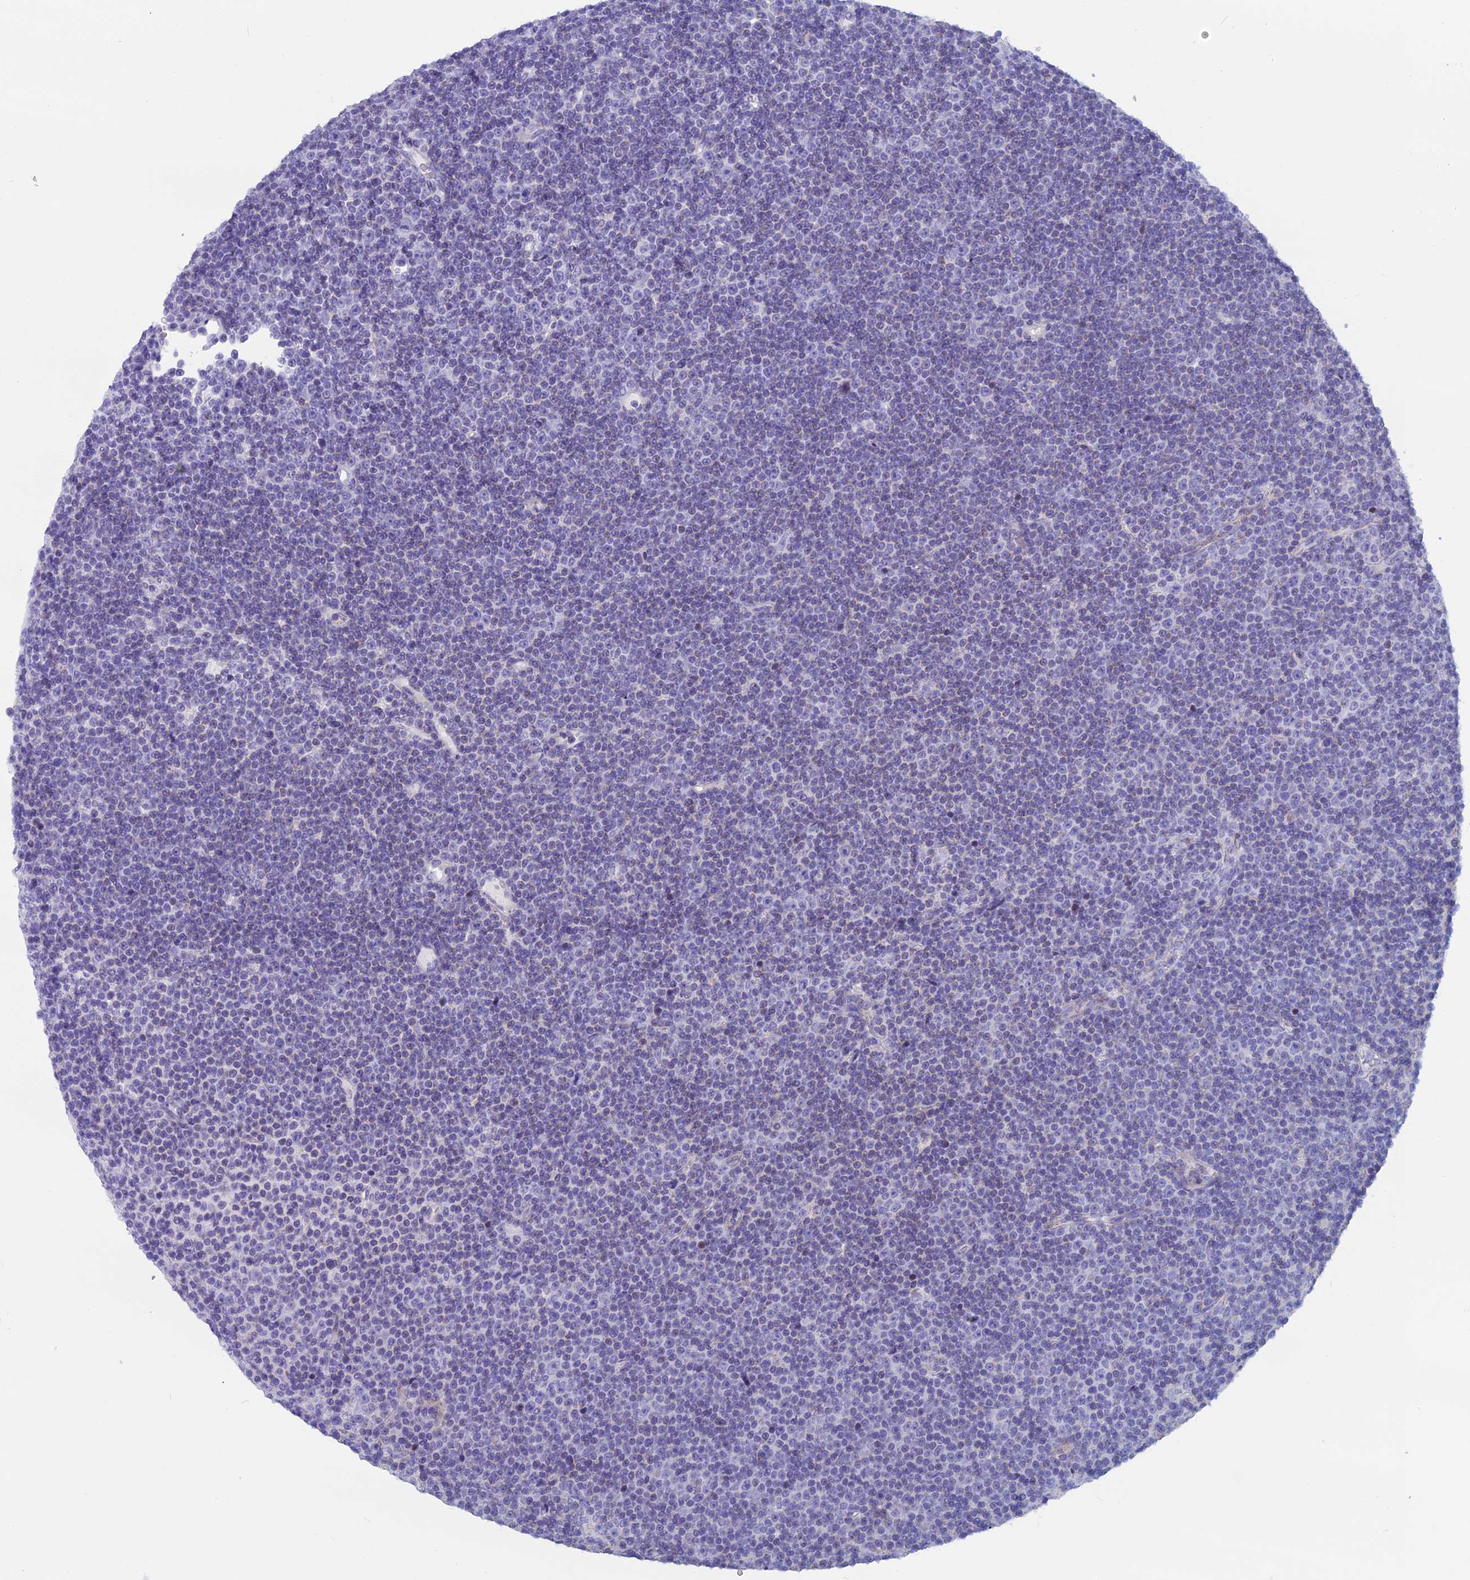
{"staining": {"intensity": "negative", "quantity": "none", "location": "none"}, "tissue": "lymphoma", "cell_type": "Tumor cells", "image_type": "cancer", "snomed": [{"axis": "morphology", "description": "Malignant lymphoma, non-Hodgkin's type, Low grade"}, {"axis": "topography", "description": "Lymph node"}], "caption": "IHC photomicrograph of neoplastic tissue: low-grade malignant lymphoma, non-Hodgkin's type stained with DAB (3,3'-diaminobenzidine) demonstrates no significant protein positivity in tumor cells.", "gene": "ZNF563", "patient": {"sex": "female", "age": 67}}